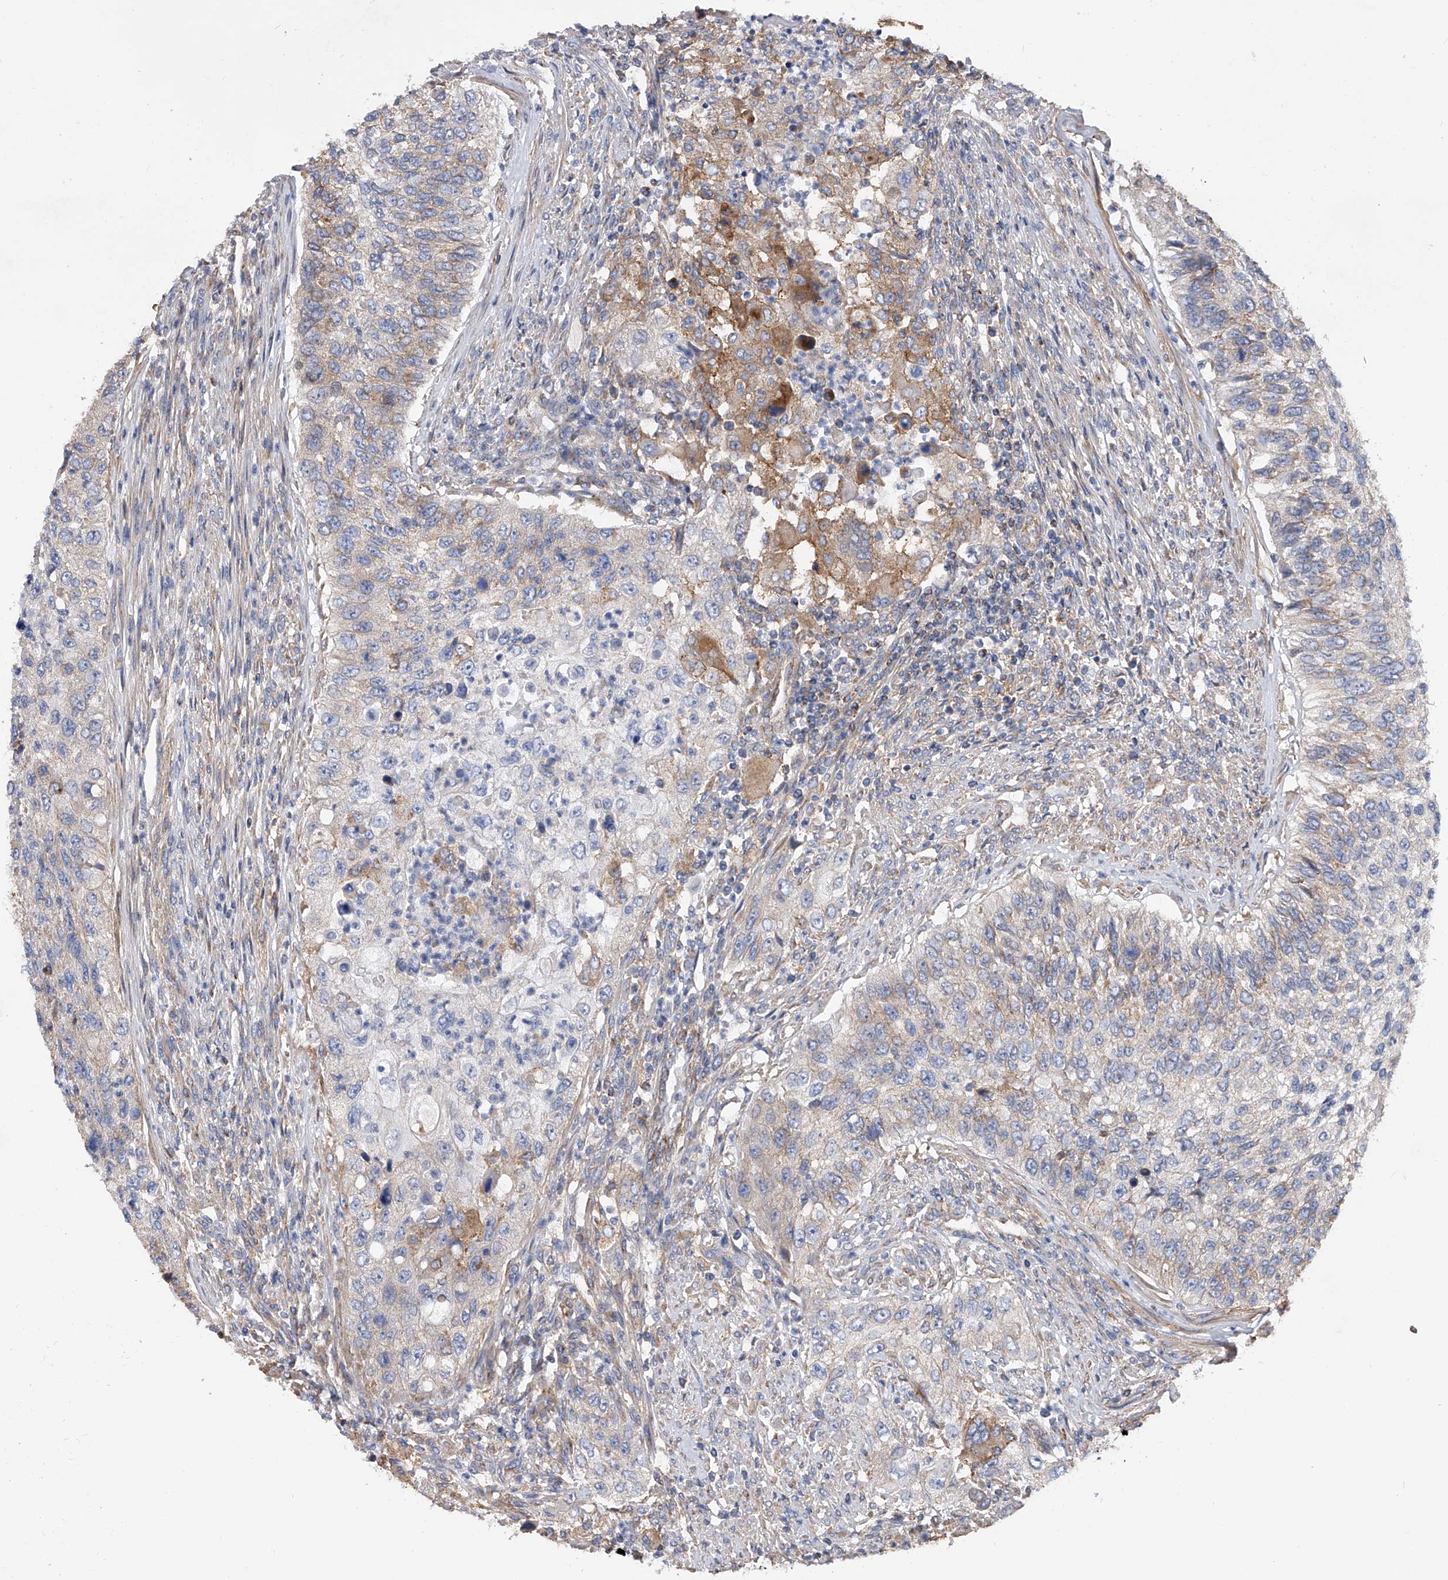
{"staining": {"intensity": "weak", "quantity": "25%-75%", "location": "cytoplasmic/membranous"}, "tissue": "urothelial cancer", "cell_type": "Tumor cells", "image_type": "cancer", "snomed": [{"axis": "morphology", "description": "Urothelial carcinoma, High grade"}, {"axis": "topography", "description": "Urinary bladder"}], "caption": "Urothelial carcinoma (high-grade) was stained to show a protein in brown. There is low levels of weak cytoplasmic/membranous expression in about 25%-75% of tumor cells.", "gene": "PDSS2", "patient": {"sex": "female", "age": 60}}